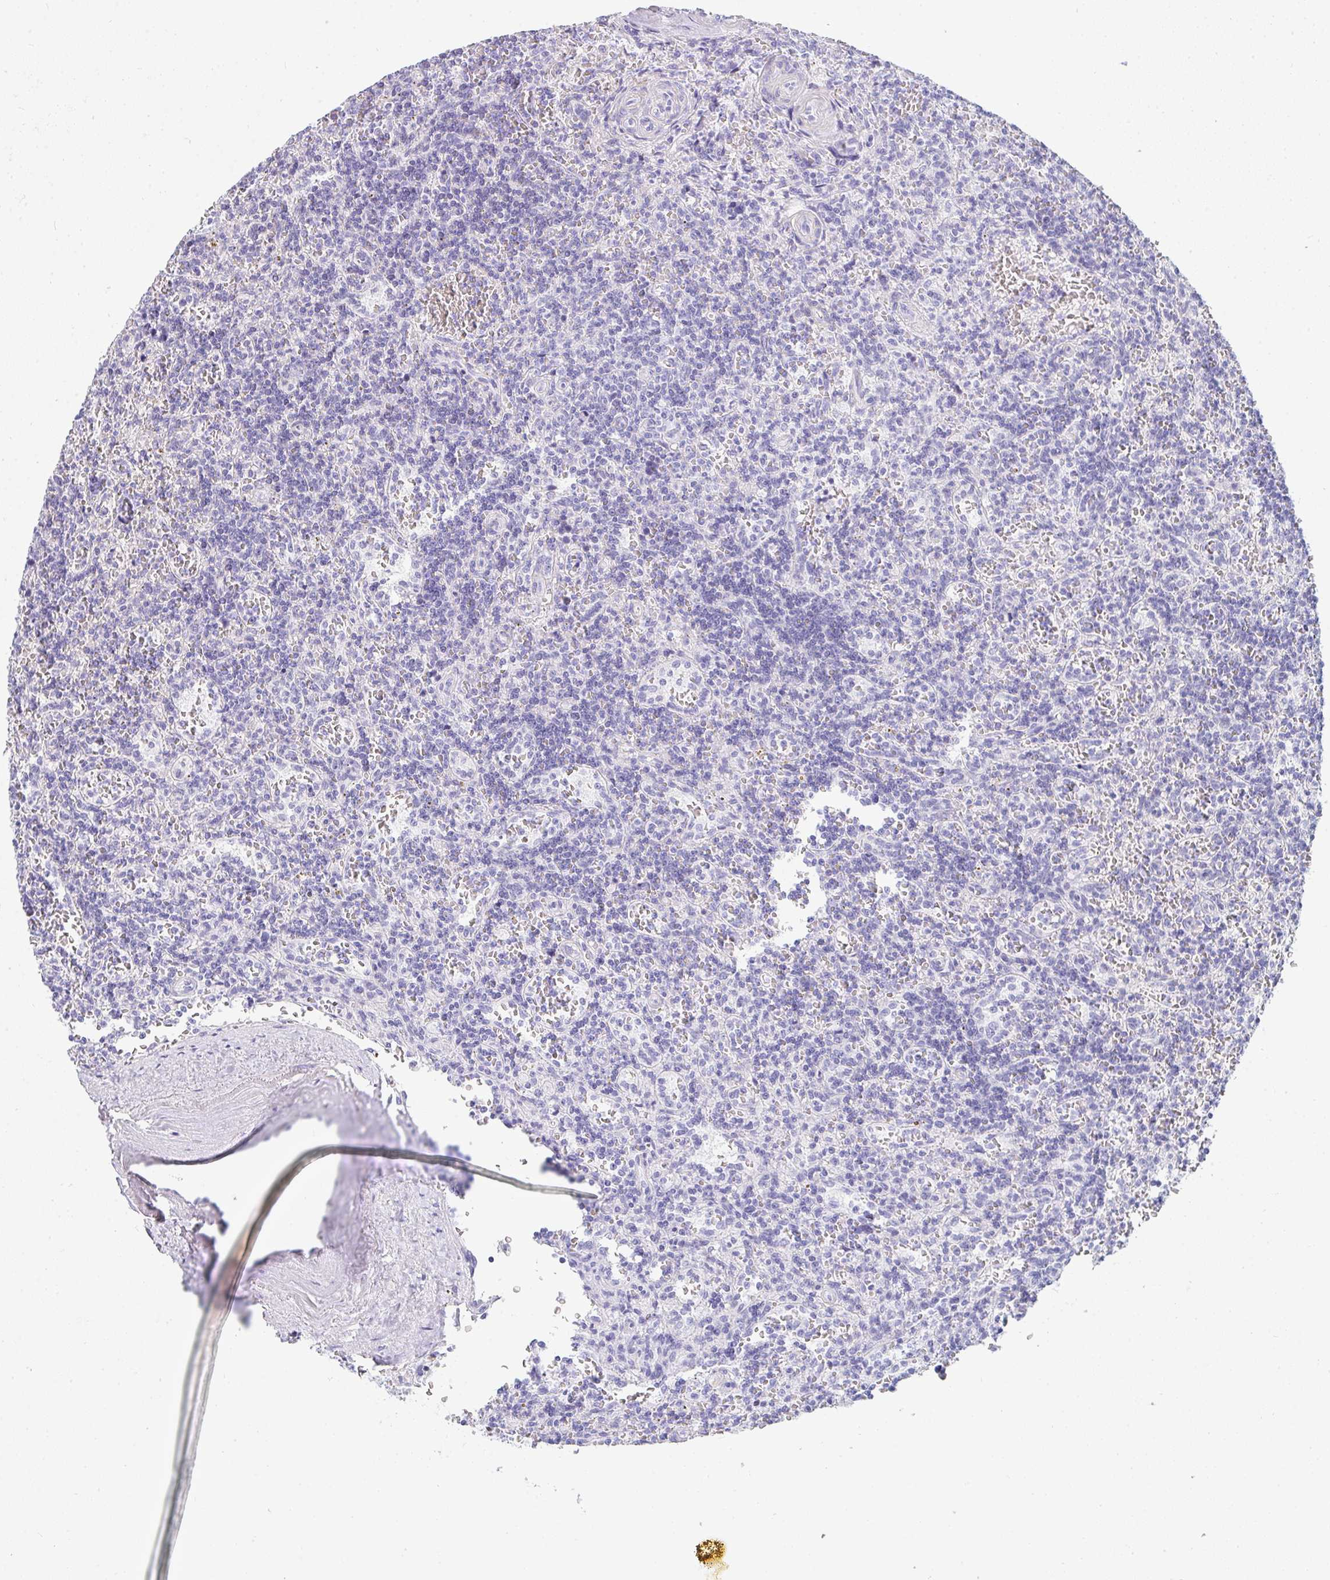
{"staining": {"intensity": "negative", "quantity": "none", "location": "none"}, "tissue": "lymphoma", "cell_type": "Tumor cells", "image_type": "cancer", "snomed": [{"axis": "morphology", "description": "Malignant lymphoma, non-Hodgkin's type, Low grade"}, {"axis": "topography", "description": "Spleen"}], "caption": "This is an immunohistochemistry (IHC) photomicrograph of lymphoma. There is no staining in tumor cells.", "gene": "PRND", "patient": {"sex": "male", "age": 73}}